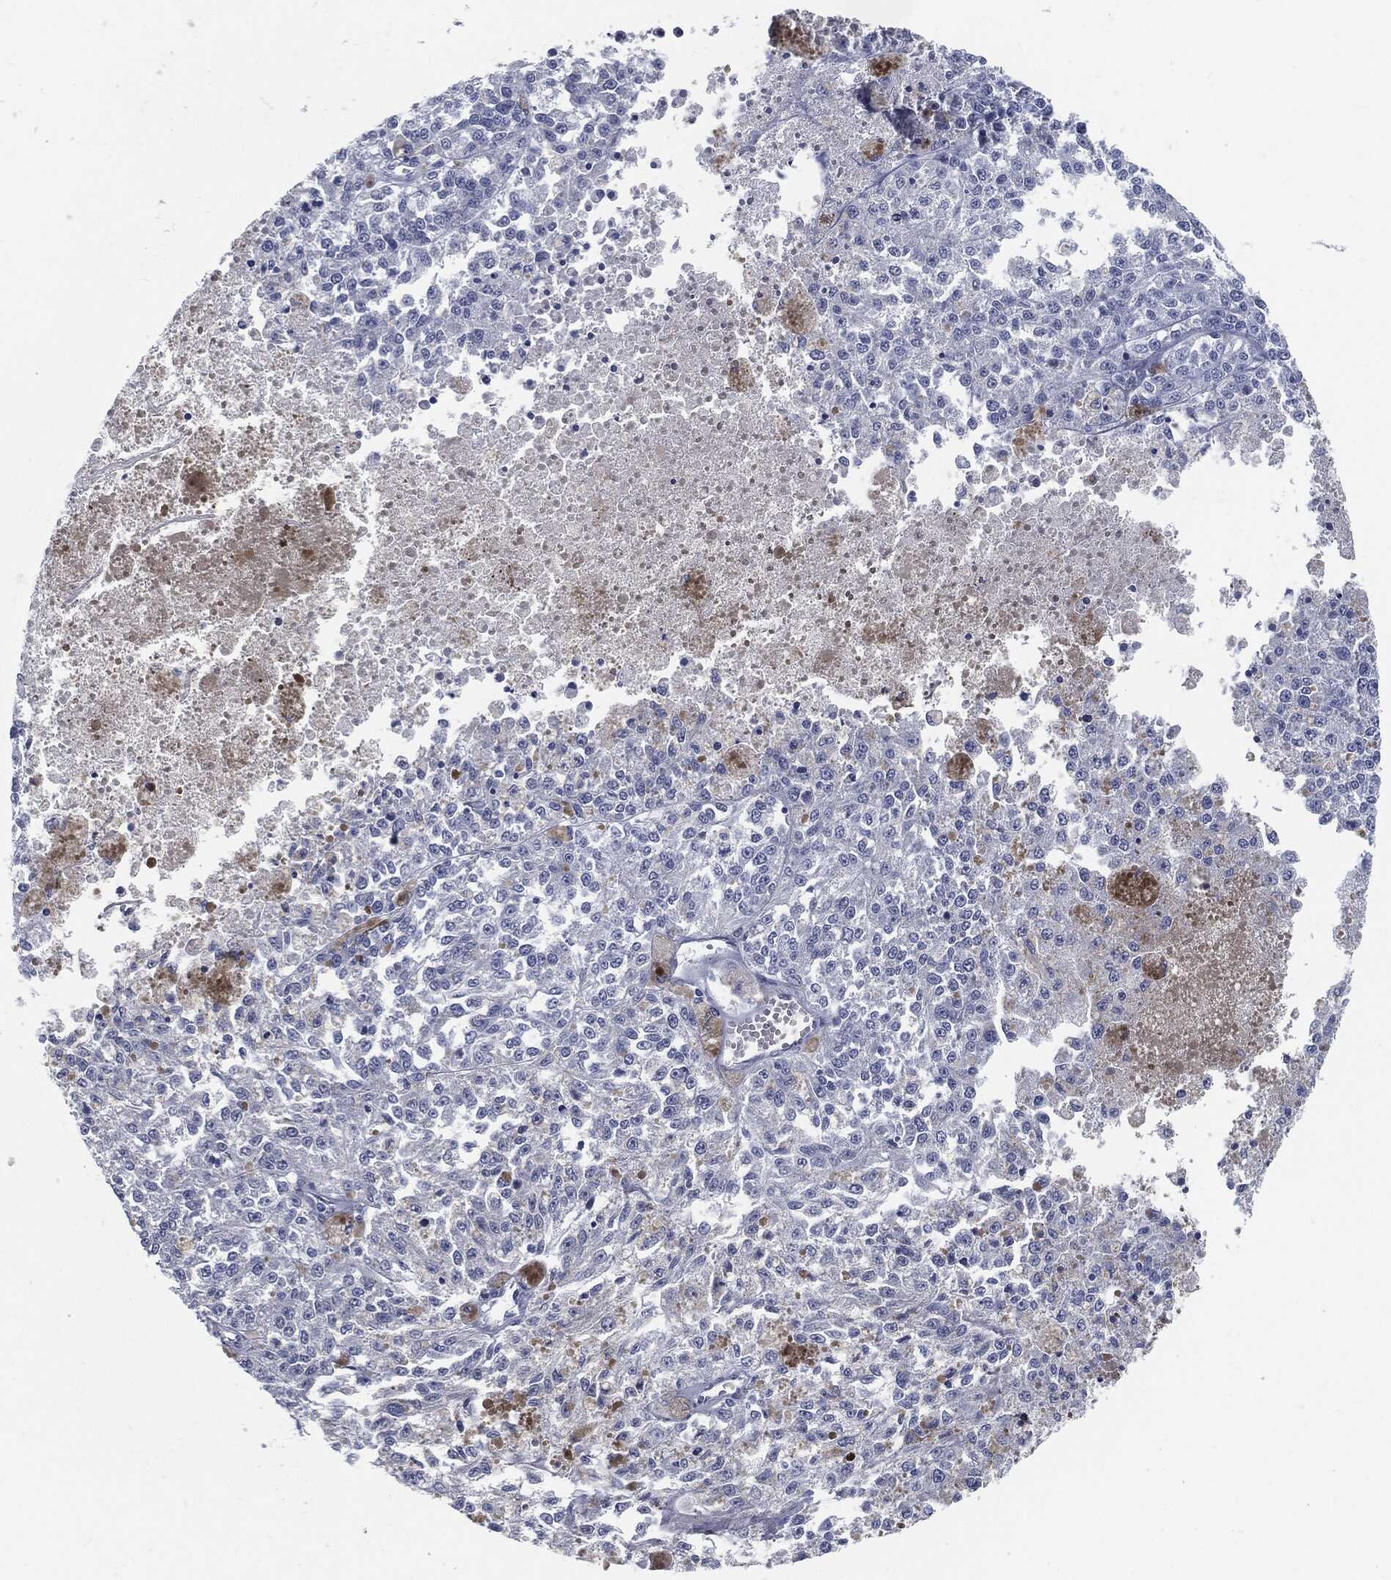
{"staining": {"intensity": "negative", "quantity": "none", "location": "none"}, "tissue": "melanoma", "cell_type": "Tumor cells", "image_type": "cancer", "snomed": [{"axis": "morphology", "description": "Malignant melanoma, Metastatic site"}, {"axis": "topography", "description": "Lymph node"}], "caption": "DAB immunohistochemical staining of human malignant melanoma (metastatic site) reveals no significant staining in tumor cells.", "gene": "PROM1", "patient": {"sex": "female", "age": 64}}